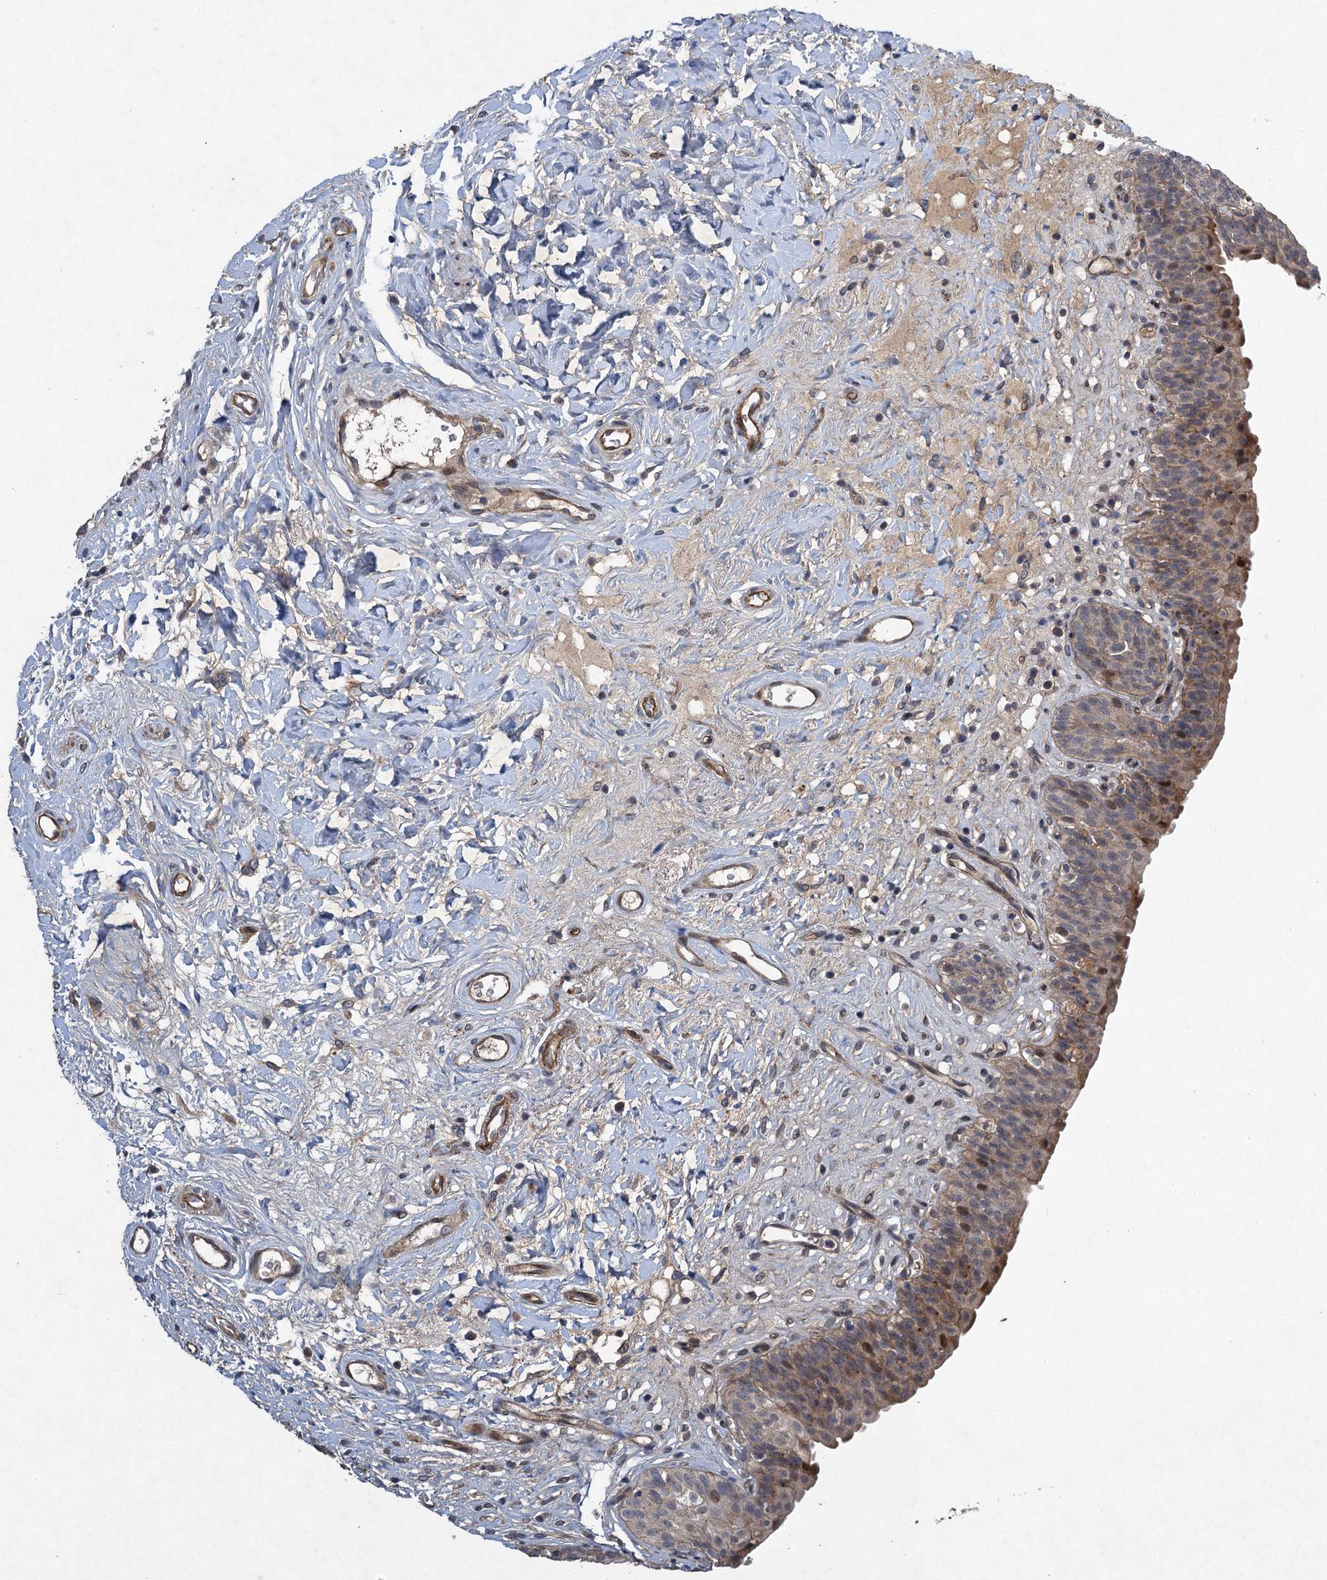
{"staining": {"intensity": "moderate", "quantity": "<25%", "location": "cytoplasmic/membranous,nuclear"}, "tissue": "urinary bladder", "cell_type": "Urothelial cells", "image_type": "normal", "snomed": [{"axis": "morphology", "description": "Normal tissue, NOS"}, {"axis": "topography", "description": "Urinary bladder"}], "caption": "Immunohistochemical staining of normal human urinary bladder shows <25% levels of moderate cytoplasmic/membranous,nuclear protein expression in about <25% of urothelial cells.", "gene": "NUDT22", "patient": {"sex": "male", "age": 83}}